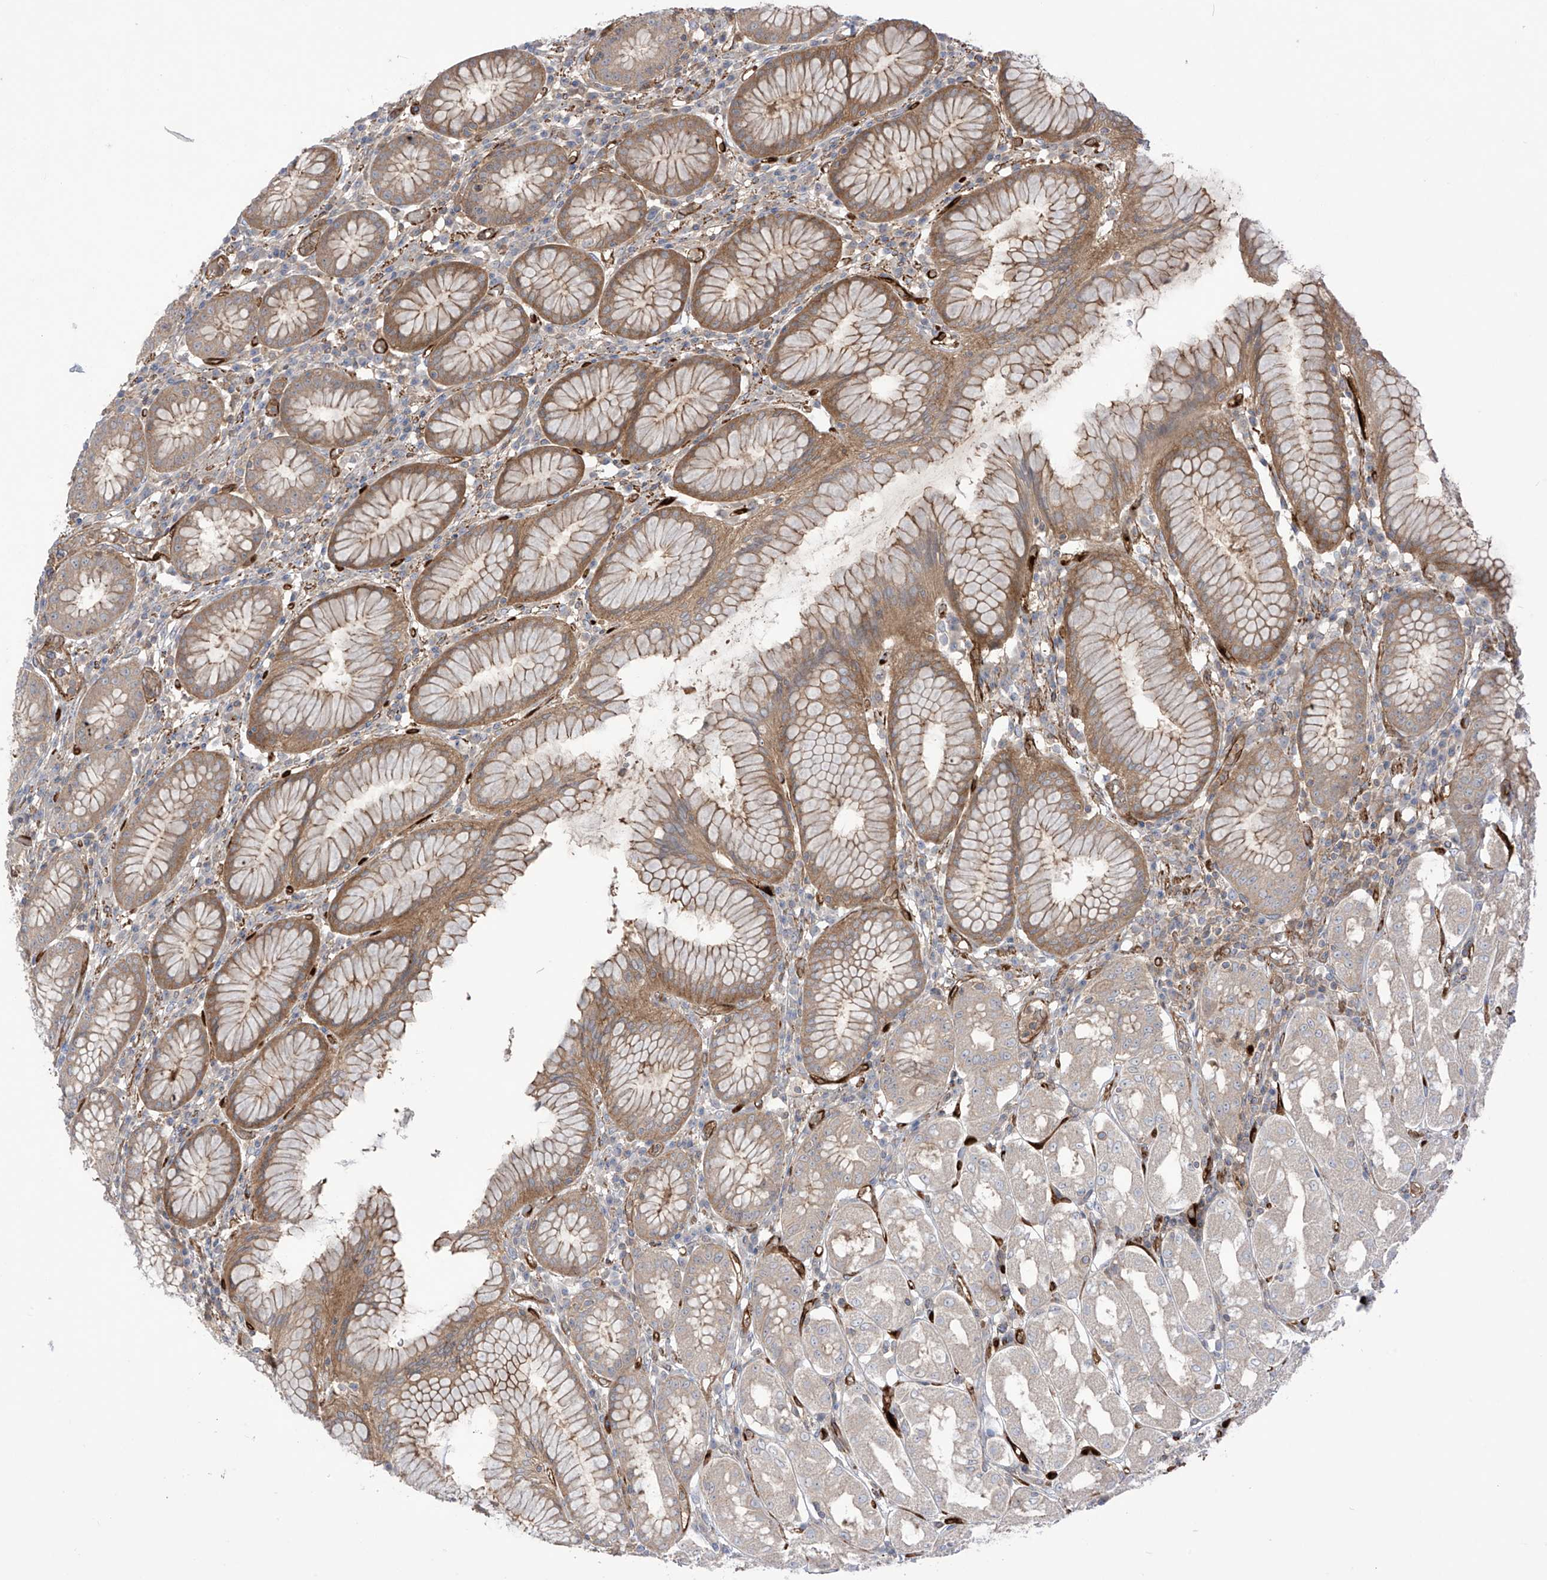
{"staining": {"intensity": "weak", "quantity": ">75%", "location": "cytoplasmic/membranous"}, "tissue": "stomach", "cell_type": "Glandular cells", "image_type": "normal", "snomed": [{"axis": "morphology", "description": "Normal tissue, NOS"}, {"axis": "topography", "description": "Stomach"}, {"axis": "topography", "description": "Stomach, lower"}], "caption": "This histopathology image reveals IHC staining of normal stomach, with low weak cytoplasmic/membranous staining in about >75% of glandular cells.", "gene": "TRMU", "patient": {"sex": "female", "age": 56}}